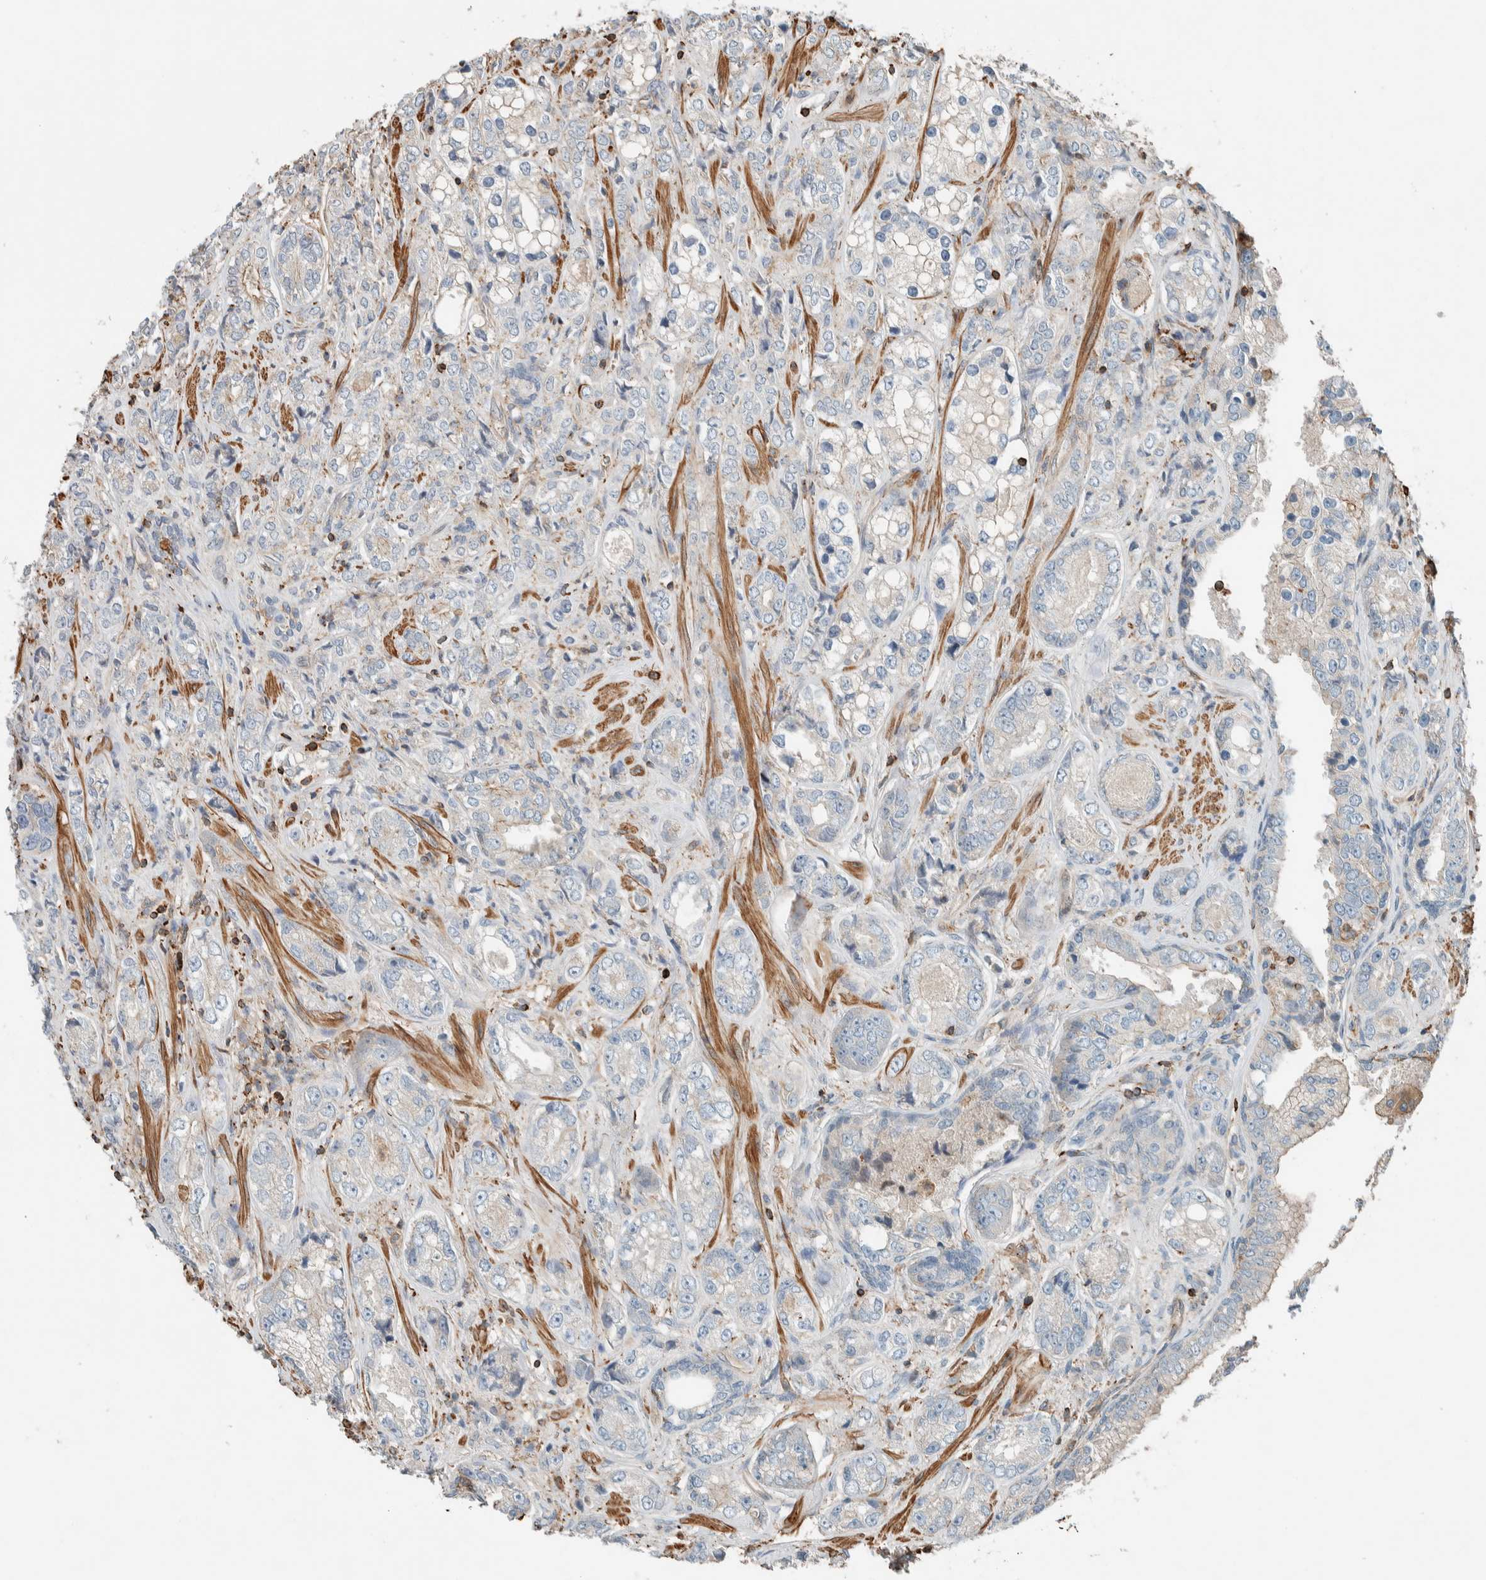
{"staining": {"intensity": "negative", "quantity": "none", "location": "none"}, "tissue": "prostate cancer", "cell_type": "Tumor cells", "image_type": "cancer", "snomed": [{"axis": "morphology", "description": "Adenocarcinoma, High grade"}, {"axis": "topography", "description": "Prostate"}], "caption": "IHC of human adenocarcinoma (high-grade) (prostate) reveals no staining in tumor cells.", "gene": "CTBP2", "patient": {"sex": "male", "age": 61}}